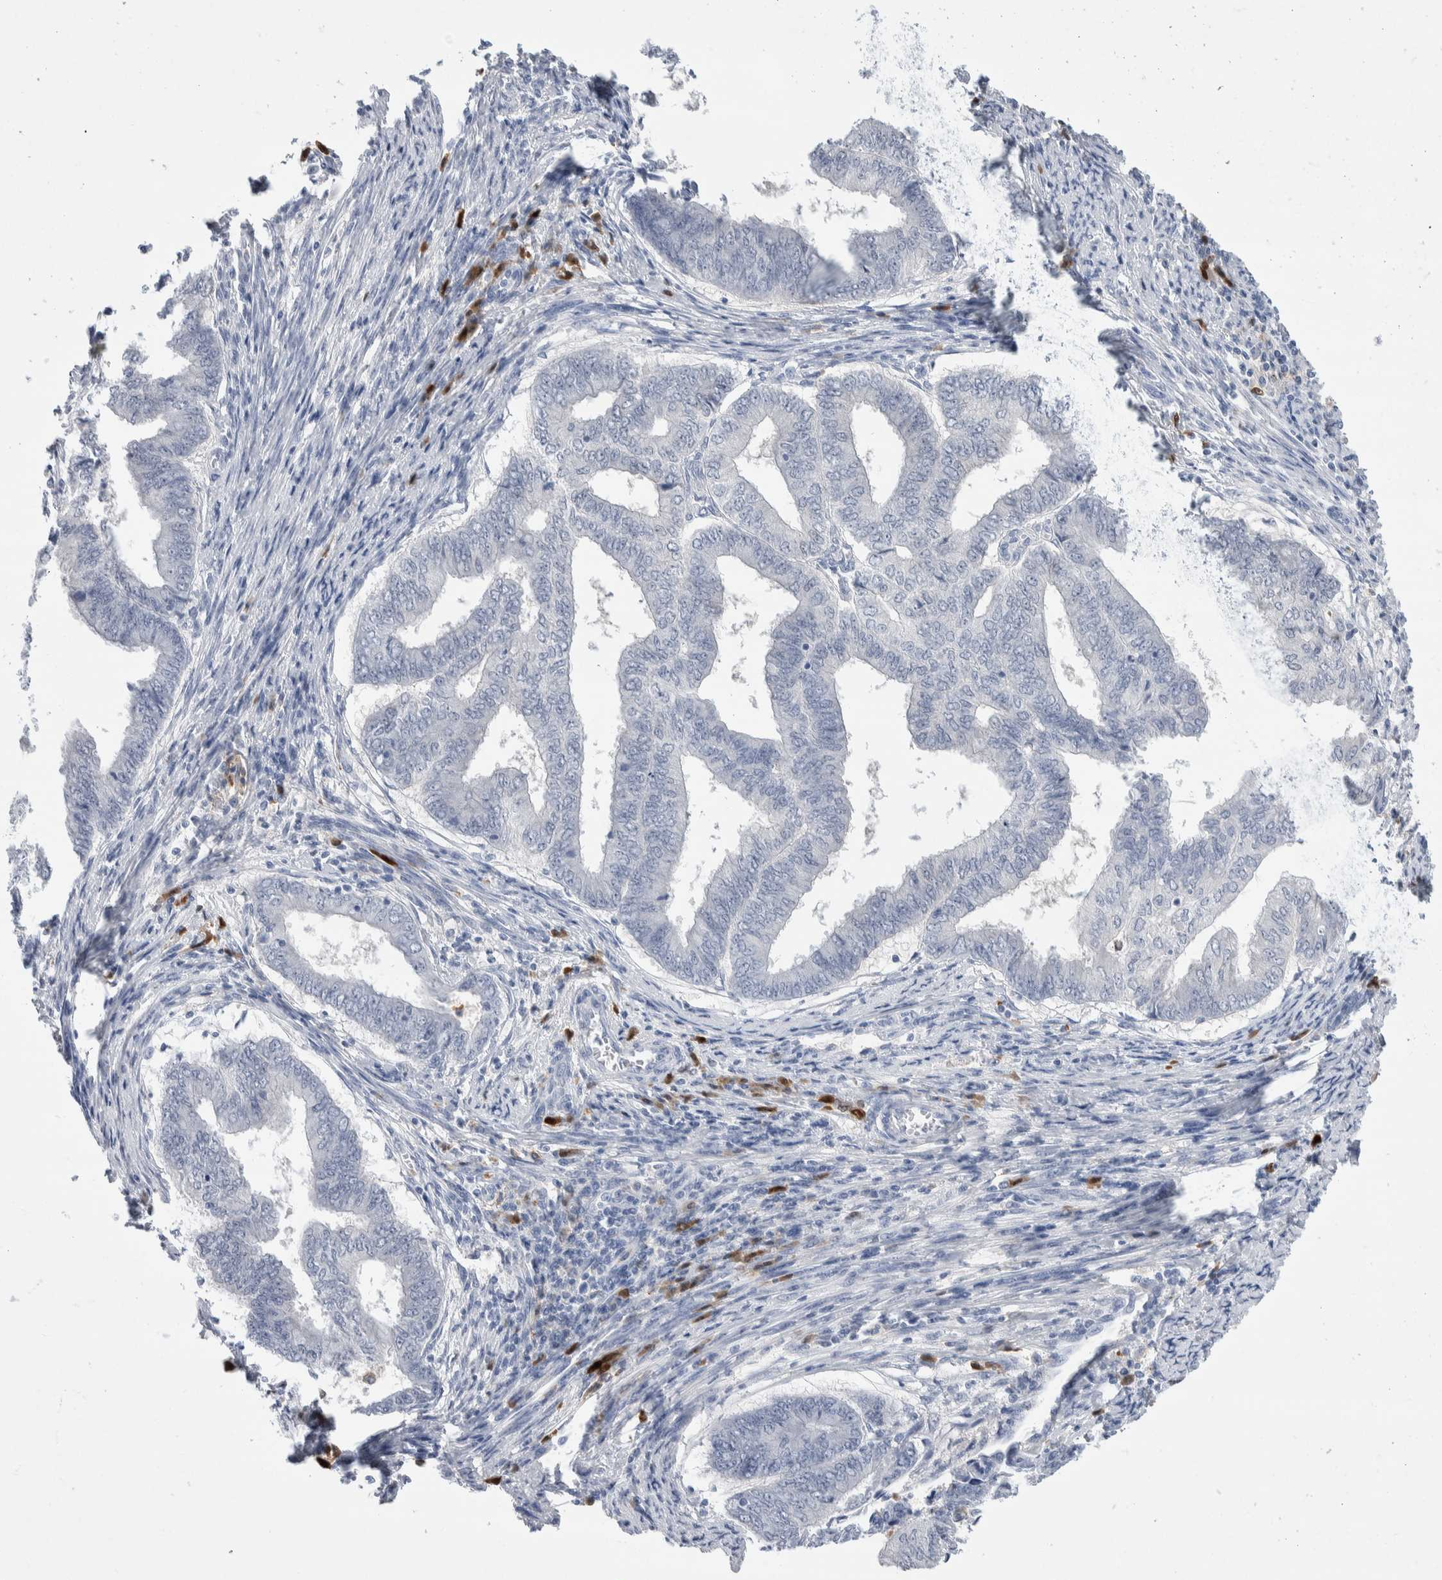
{"staining": {"intensity": "negative", "quantity": "none", "location": "none"}, "tissue": "endometrial cancer", "cell_type": "Tumor cells", "image_type": "cancer", "snomed": [{"axis": "morphology", "description": "Polyp, NOS"}, {"axis": "morphology", "description": "Adenocarcinoma, NOS"}, {"axis": "morphology", "description": "Adenoma, NOS"}, {"axis": "topography", "description": "Endometrium"}], "caption": "Micrograph shows no significant protein positivity in tumor cells of endometrial cancer.", "gene": "LURAP1L", "patient": {"sex": "female", "age": 79}}